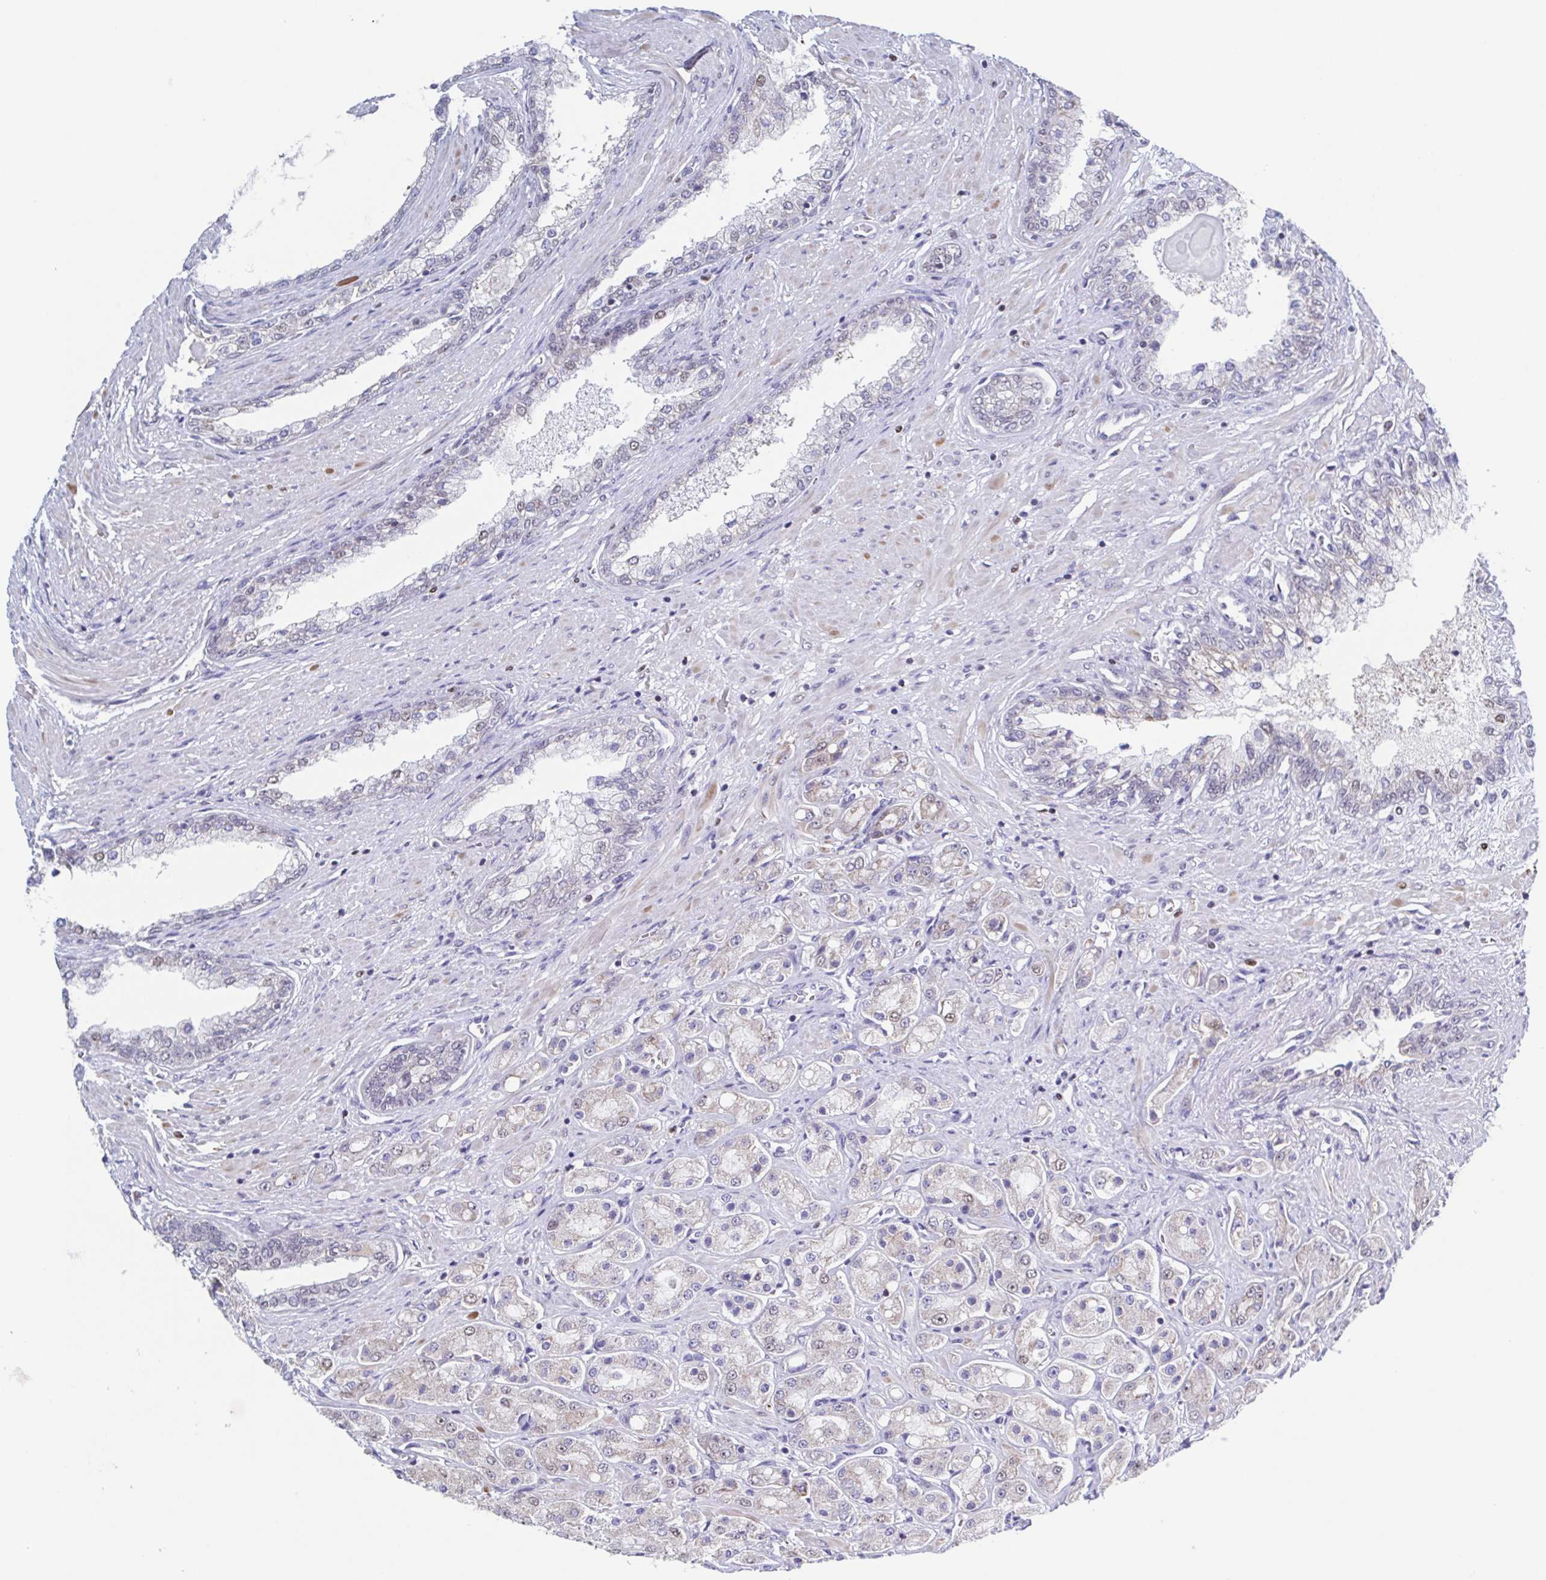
{"staining": {"intensity": "negative", "quantity": "none", "location": "none"}, "tissue": "prostate cancer", "cell_type": "Tumor cells", "image_type": "cancer", "snomed": [{"axis": "morphology", "description": "Adenocarcinoma, High grade"}, {"axis": "topography", "description": "Prostate"}], "caption": "Image shows no protein staining in tumor cells of prostate high-grade adenocarcinoma tissue. (Brightfield microscopy of DAB immunohistochemistry (IHC) at high magnification).", "gene": "PBOV1", "patient": {"sex": "male", "age": 67}}